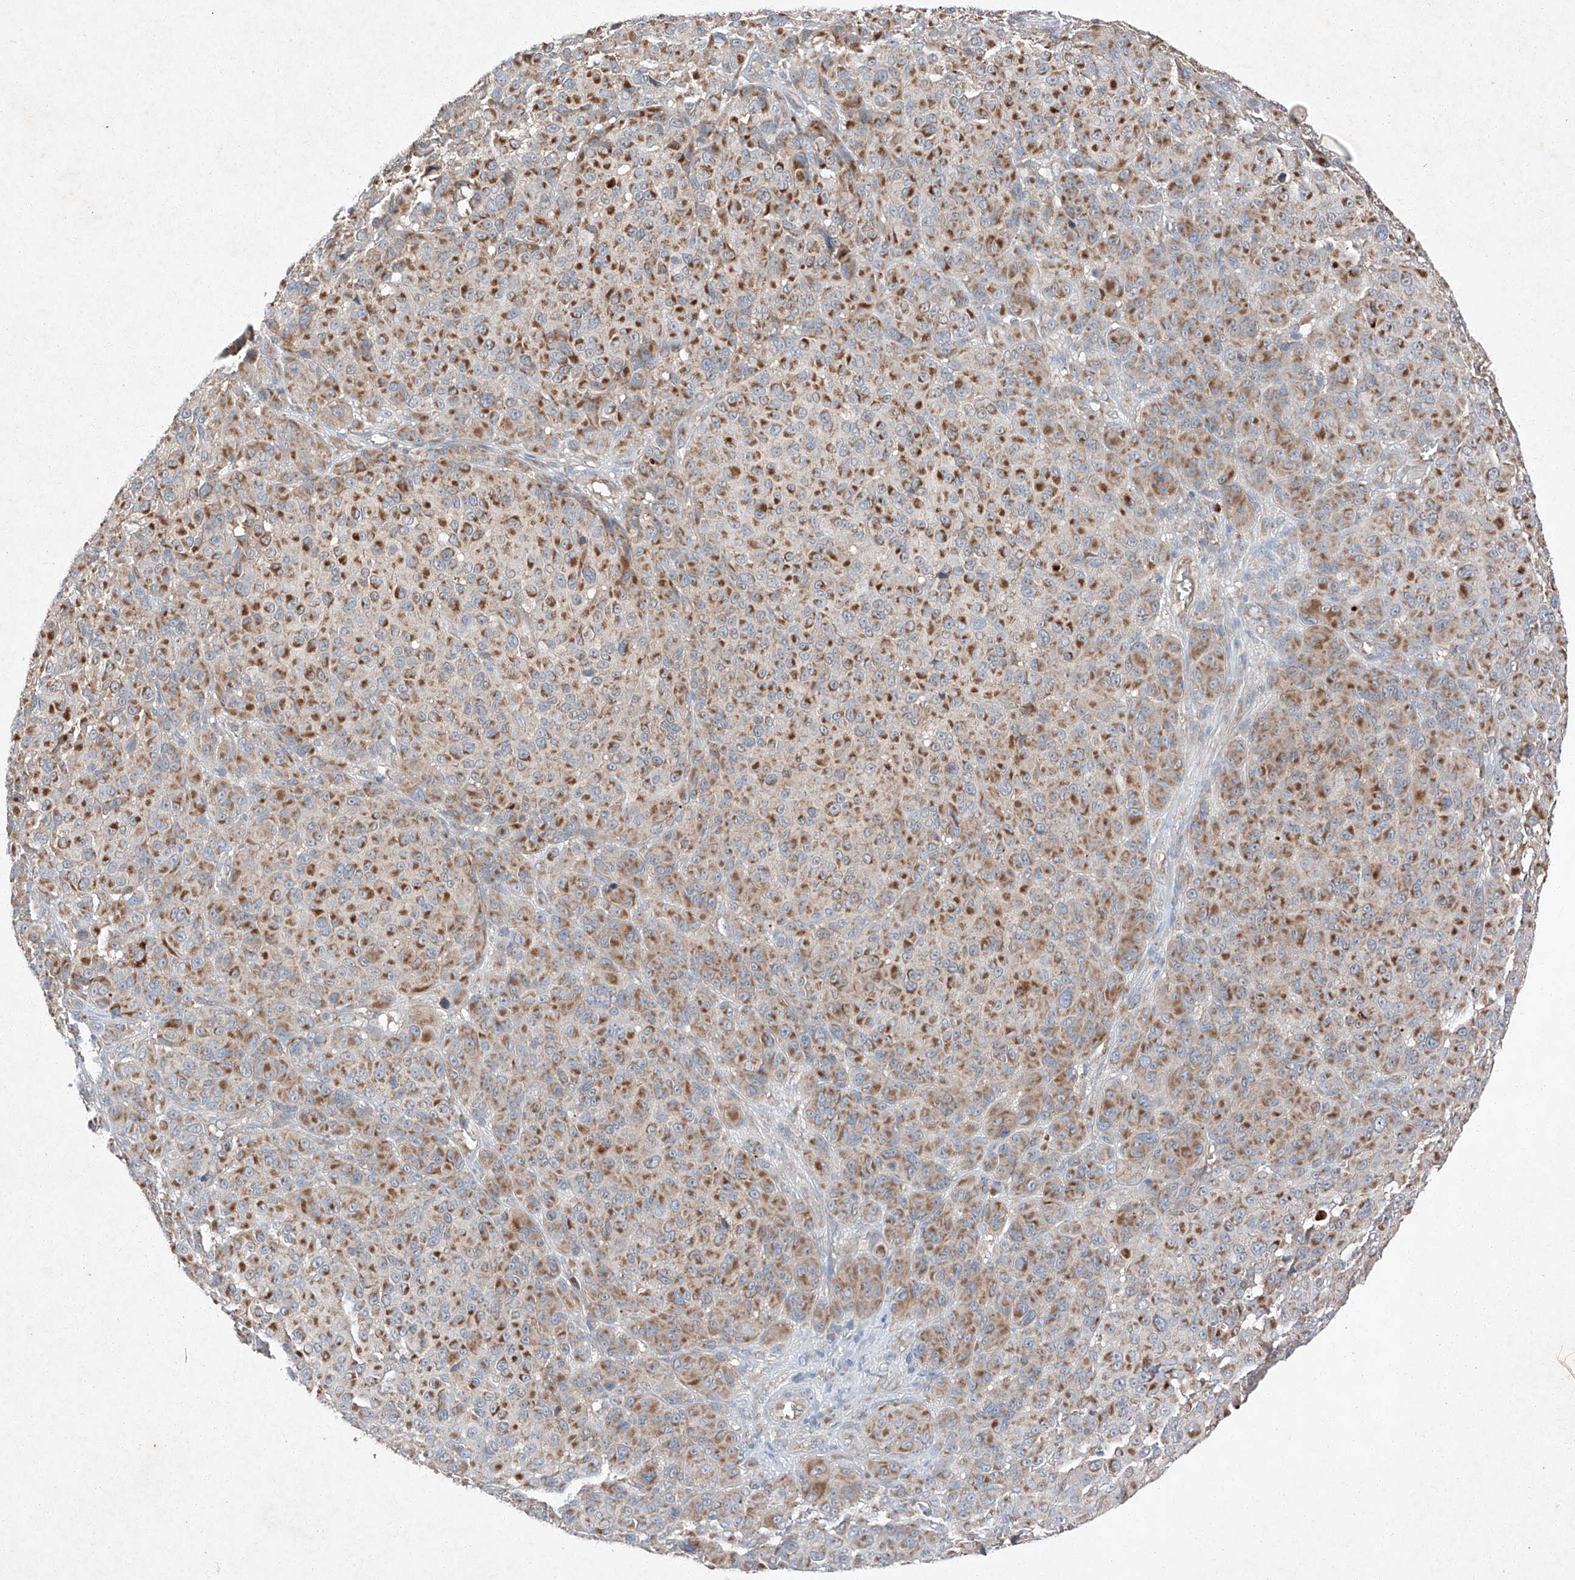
{"staining": {"intensity": "moderate", "quantity": ">75%", "location": "cytoplasmic/membranous"}, "tissue": "melanoma", "cell_type": "Tumor cells", "image_type": "cancer", "snomed": [{"axis": "morphology", "description": "Malignant melanoma, NOS"}, {"axis": "topography", "description": "Skin"}], "caption": "Protein staining shows moderate cytoplasmic/membranous expression in approximately >75% of tumor cells in malignant melanoma.", "gene": "RUSC1", "patient": {"sex": "male", "age": 73}}